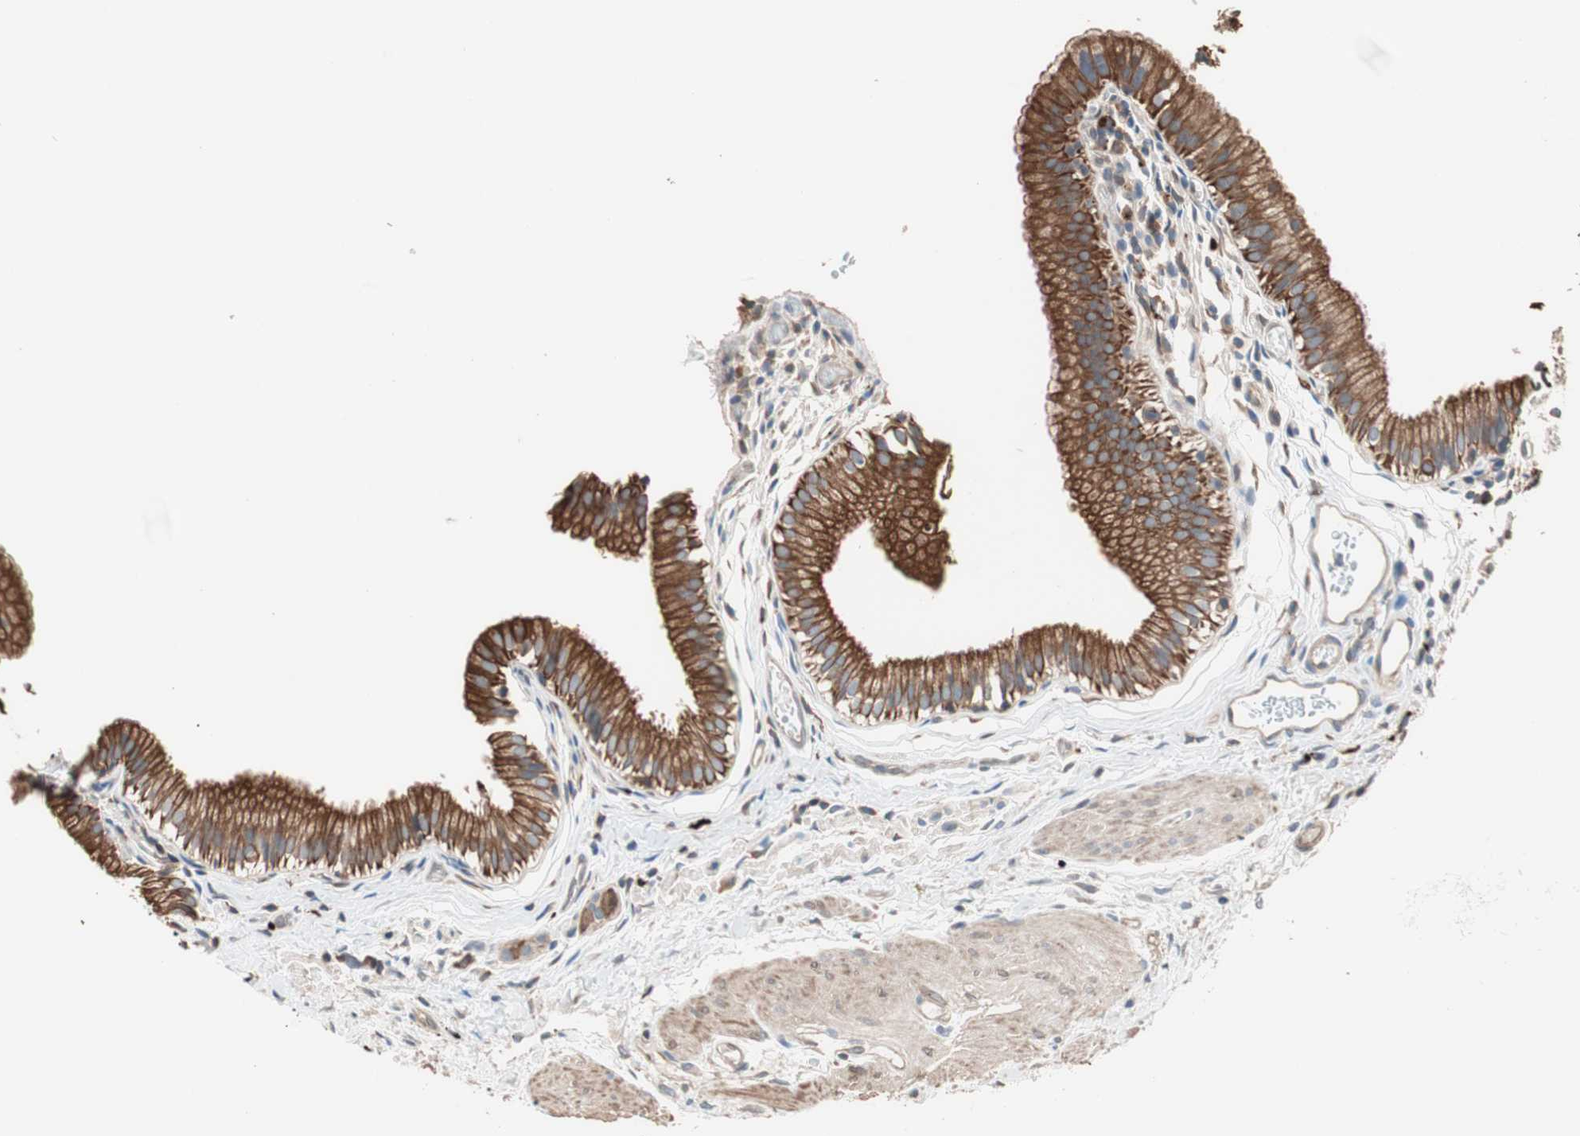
{"staining": {"intensity": "strong", "quantity": ">75%", "location": "cytoplasmic/membranous"}, "tissue": "gallbladder", "cell_type": "Glandular cells", "image_type": "normal", "snomed": [{"axis": "morphology", "description": "Normal tissue, NOS"}, {"axis": "topography", "description": "Gallbladder"}], "caption": "High-magnification brightfield microscopy of unremarkable gallbladder stained with DAB (brown) and counterstained with hematoxylin (blue). glandular cells exhibit strong cytoplasmic/membranous positivity is seen in about>75% of cells.", "gene": "CCT3", "patient": {"sex": "female", "age": 26}}